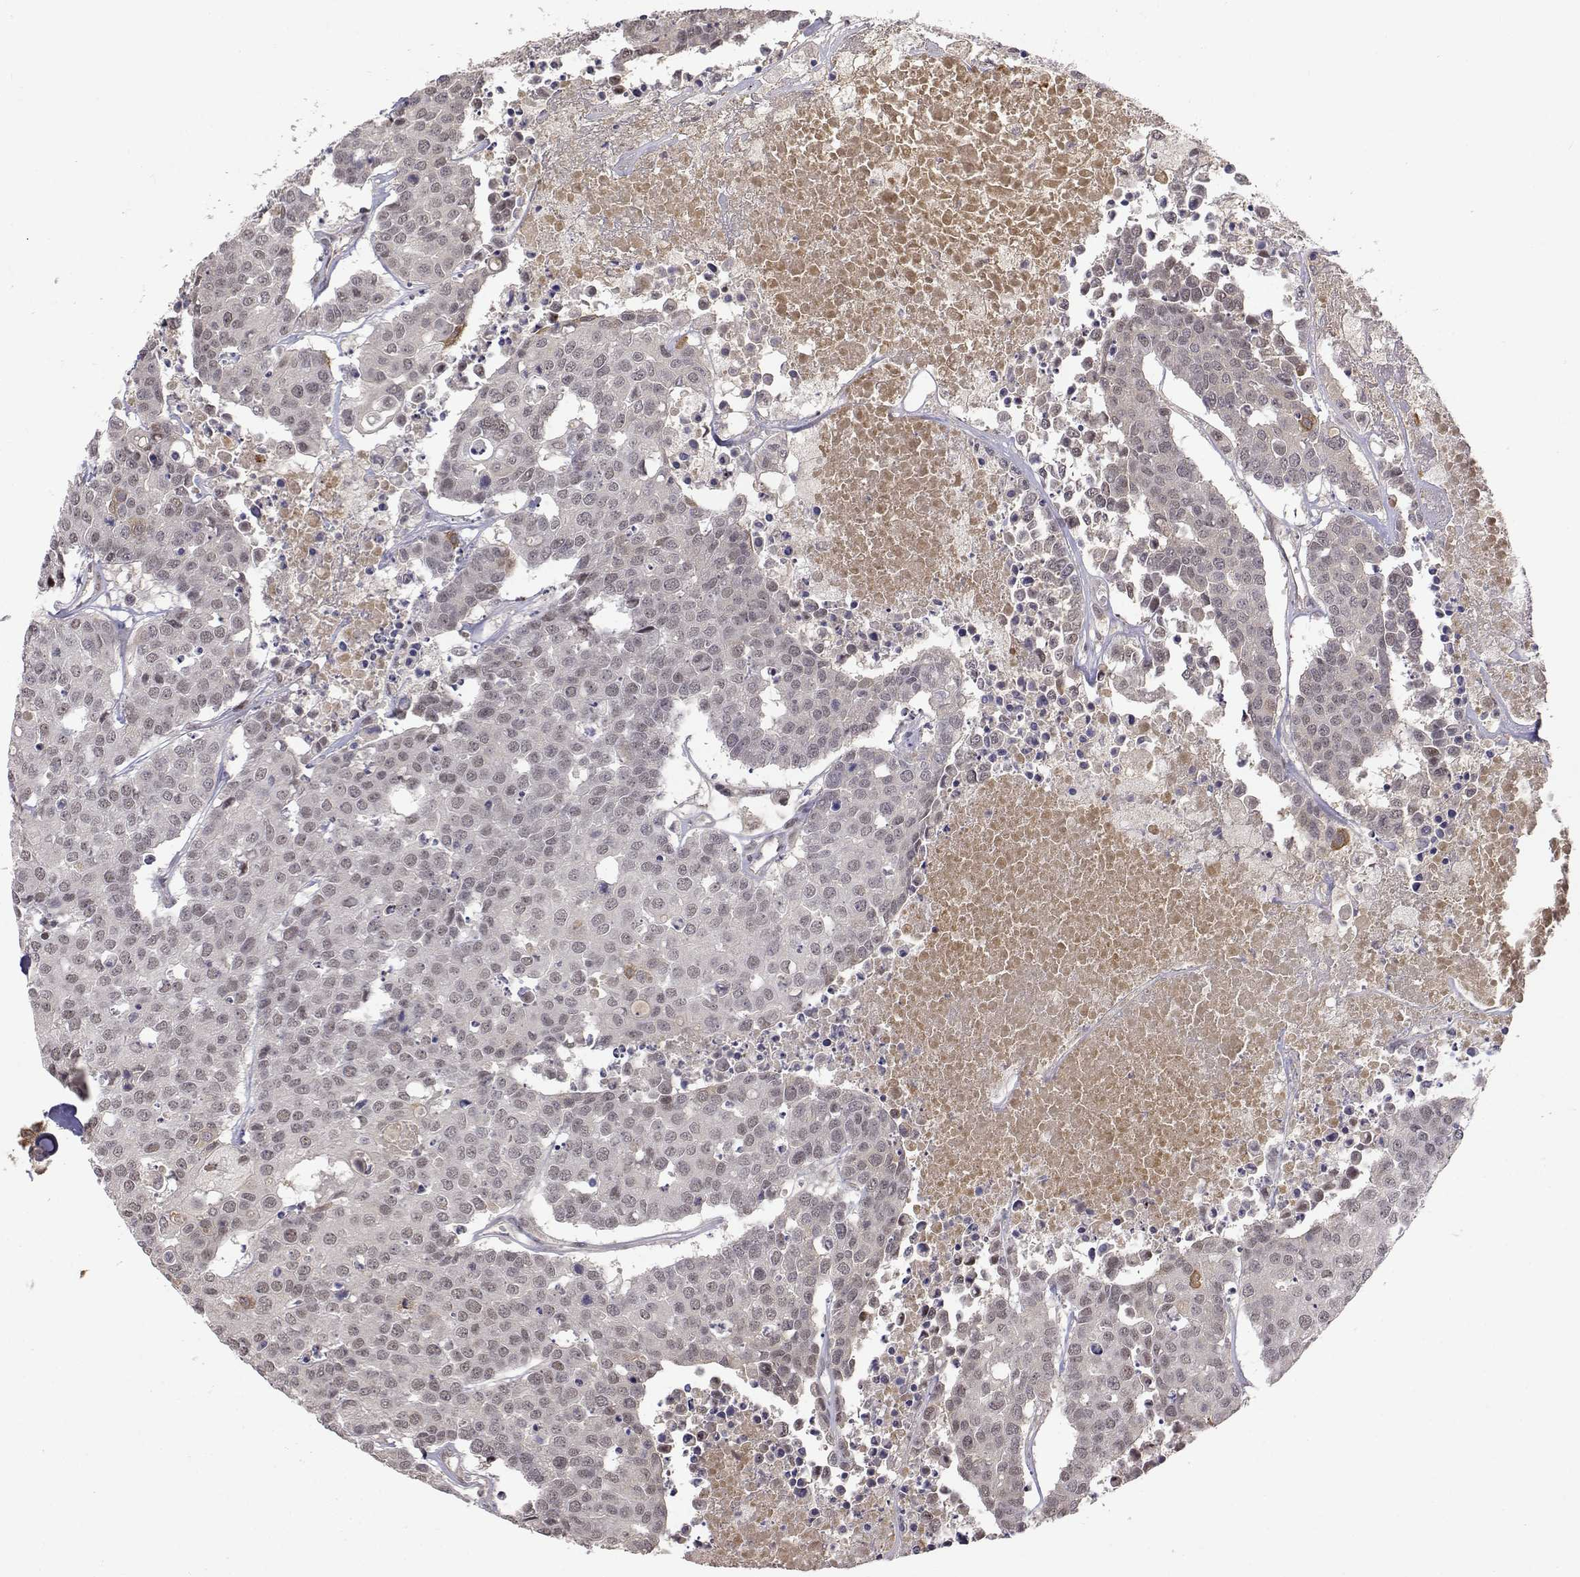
{"staining": {"intensity": "negative", "quantity": "none", "location": "none"}, "tissue": "carcinoid", "cell_type": "Tumor cells", "image_type": "cancer", "snomed": [{"axis": "morphology", "description": "Carcinoid, malignant, NOS"}, {"axis": "topography", "description": "Colon"}], "caption": "An immunohistochemistry (IHC) micrograph of carcinoid (malignant) is shown. There is no staining in tumor cells of carcinoid (malignant). (DAB IHC with hematoxylin counter stain).", "gene": "ITGA7", "patient": {"sex": "male", "age": 81}}